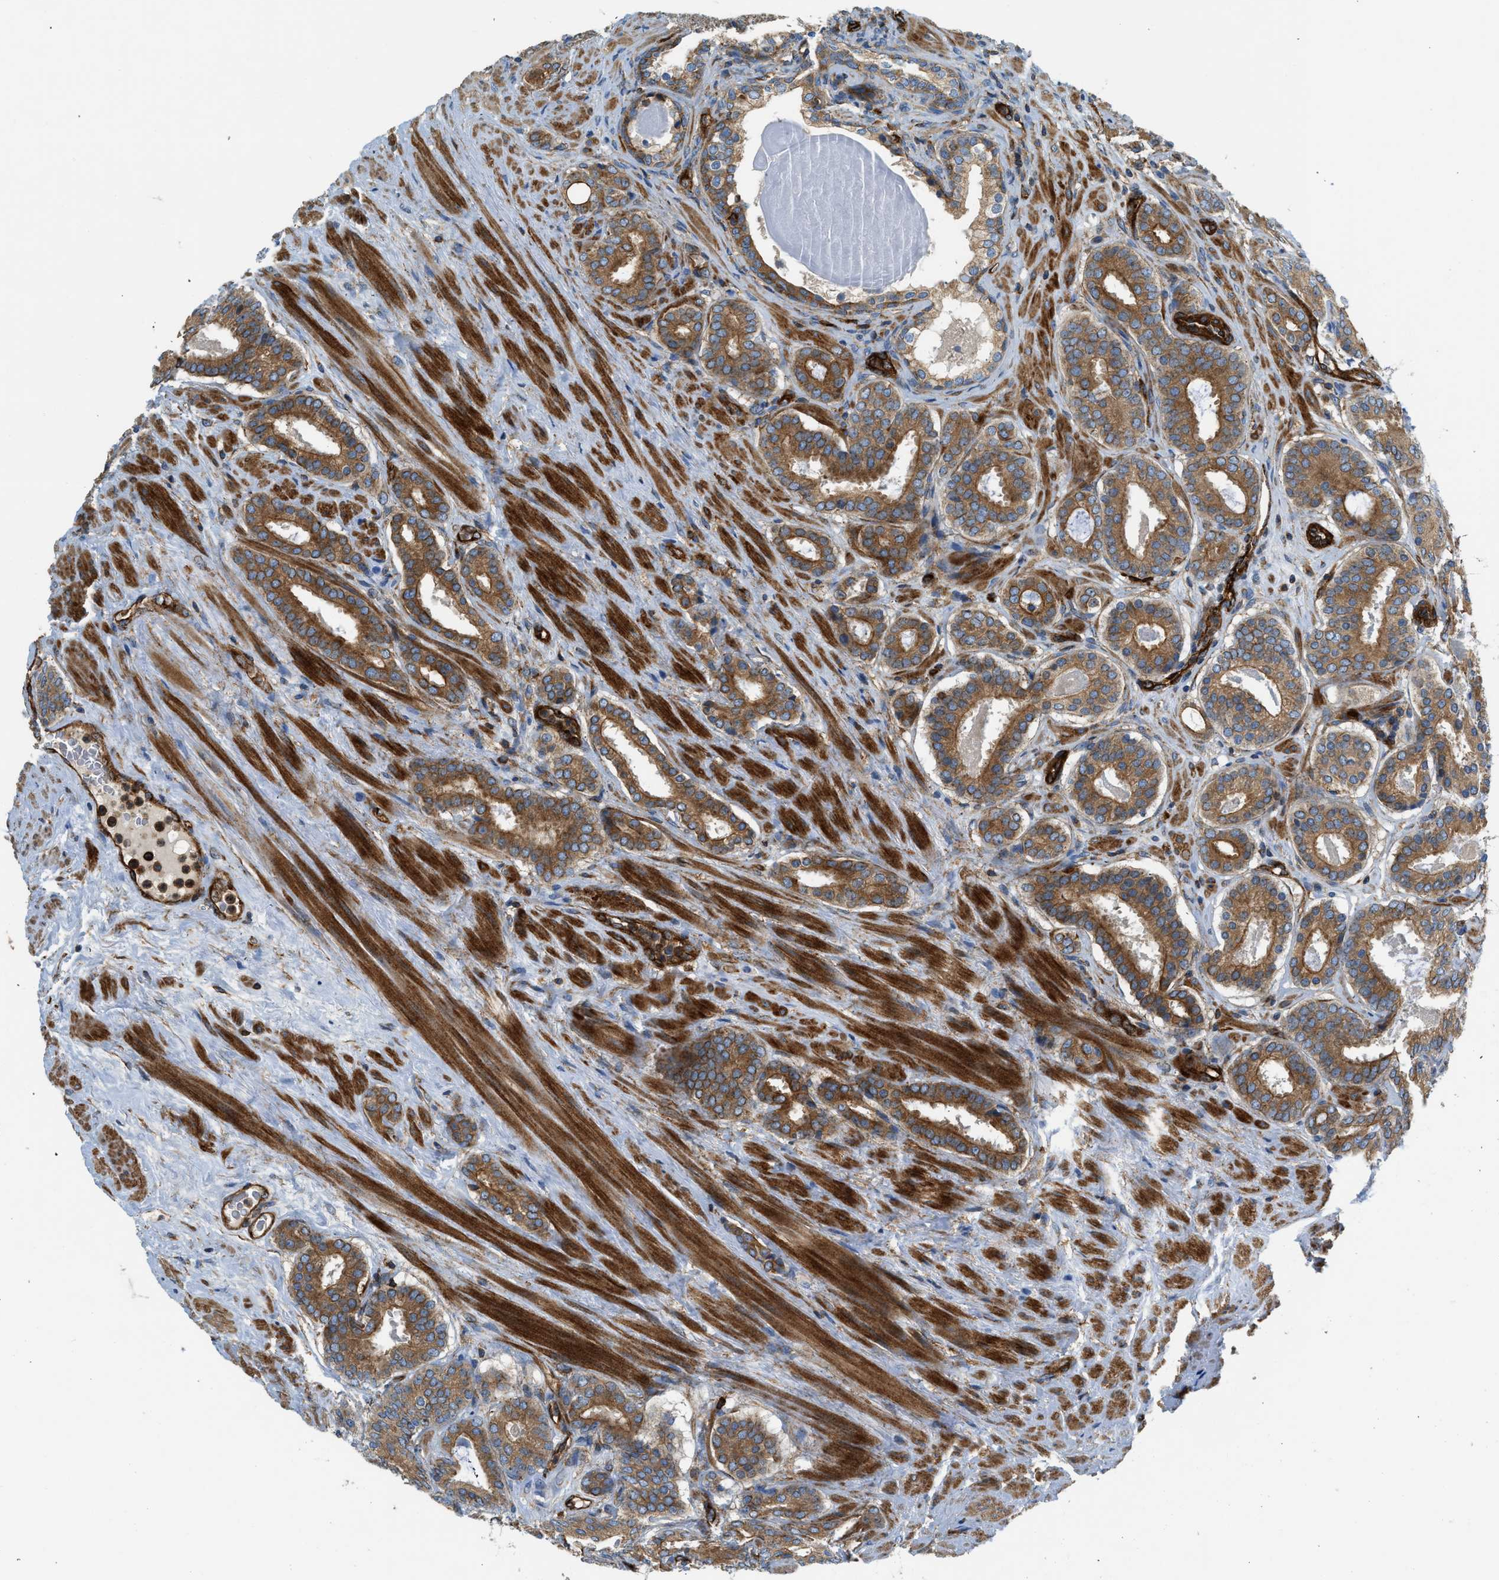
{"staining": {"intensity": "strong", "quantity": ">75%", "location": "cytoplasmic/membranous"}, "tissue": "prostate cancer", "cell_type": "Tumor cells", "image_type": "cancer", "snomed": [{"axis": "morphology", "description": "Adenocarcinoma, Low grade"}, {"axis": "topography", "description": "Prostate"}], "caption": "Immunohistochemical staining of adenocarcinoma (low-grade) (prostate) displays strong cytoplasmic/membranous protein expression in approximately >75% of tumor cells.", "gene": "HIP1", "patient": {"sex": "male", "age": 69}}